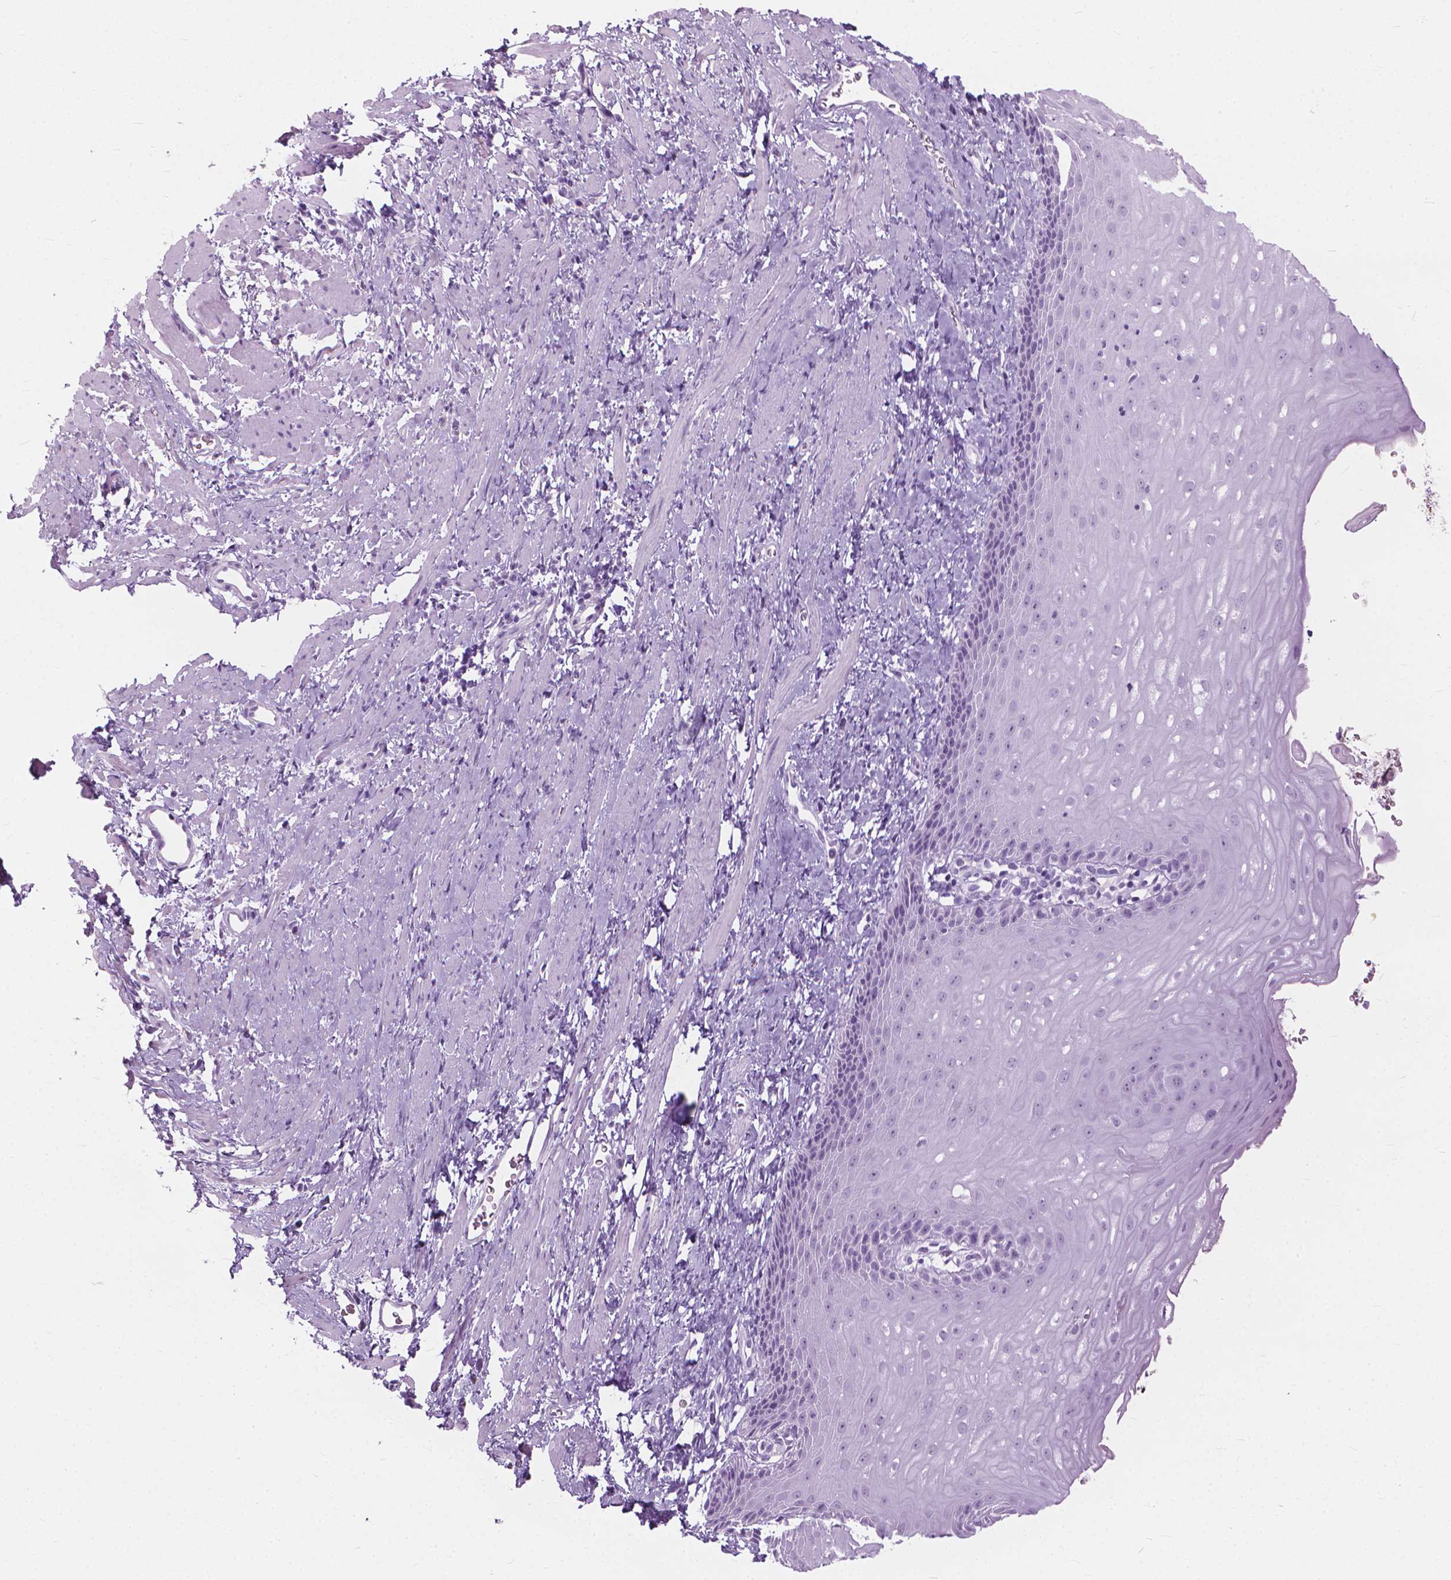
{"staining": {"intensity": "moderate", "quantity": "<25%", "location": "cytoplasmic/membranous"}, "tissue": "esophagus", "cell_type": "Squamous epithelial cells", "image_type": "normal", "snomed": [{"axis": "morphology", "description": "Normal tissue, NOS"}, {"axis": "topography", "description": "Esophagus"}], "caption": "Moderate cytoplasmic/membranous staining is seen in about <25% of squamous epithelial cells in benign esophagus.", "gene": "HTR2B", "patient": {"sex": "male", "age": 64}}